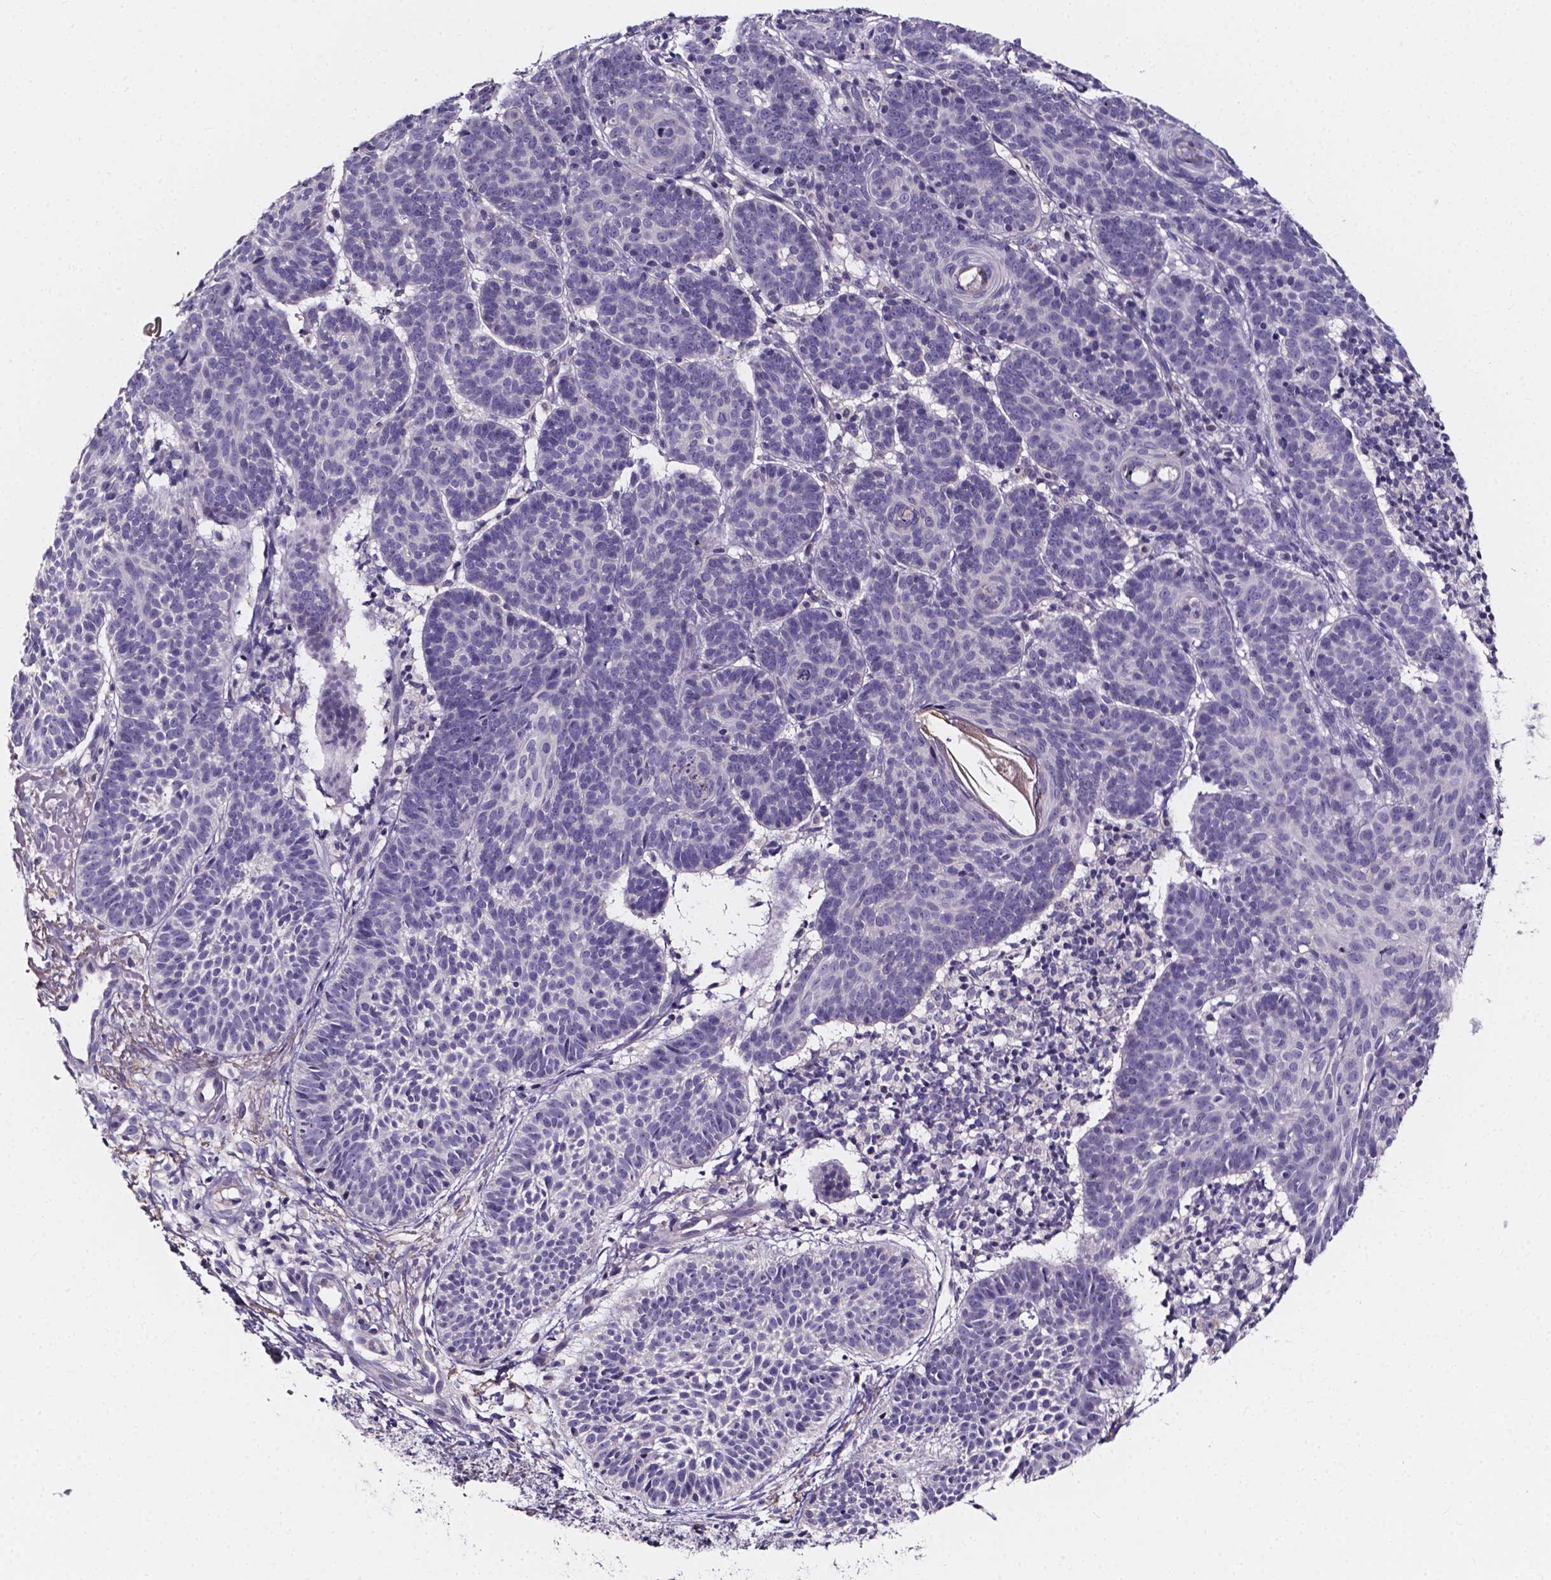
{"staining": {"intensity": "negative", "quantity": "none", "location": "none"}, "tissue": "skin cancer", "cell_type": "Tumor cells", "image_type": "cancer", "snomed": [{"axis": "morphology", "description": "Basal cell carcinoma"}, {"axis": "topography", "description": "Skin"}], "caption": "Tumor cells are negative for brown protein staining in skin cancer (basal cell carcinoma). (Immunohistochemistry (ihc), brightfield microscopy, high magnification).", "gene": "SPOCD1", "patient": {"sex": "male", "age": 72}}